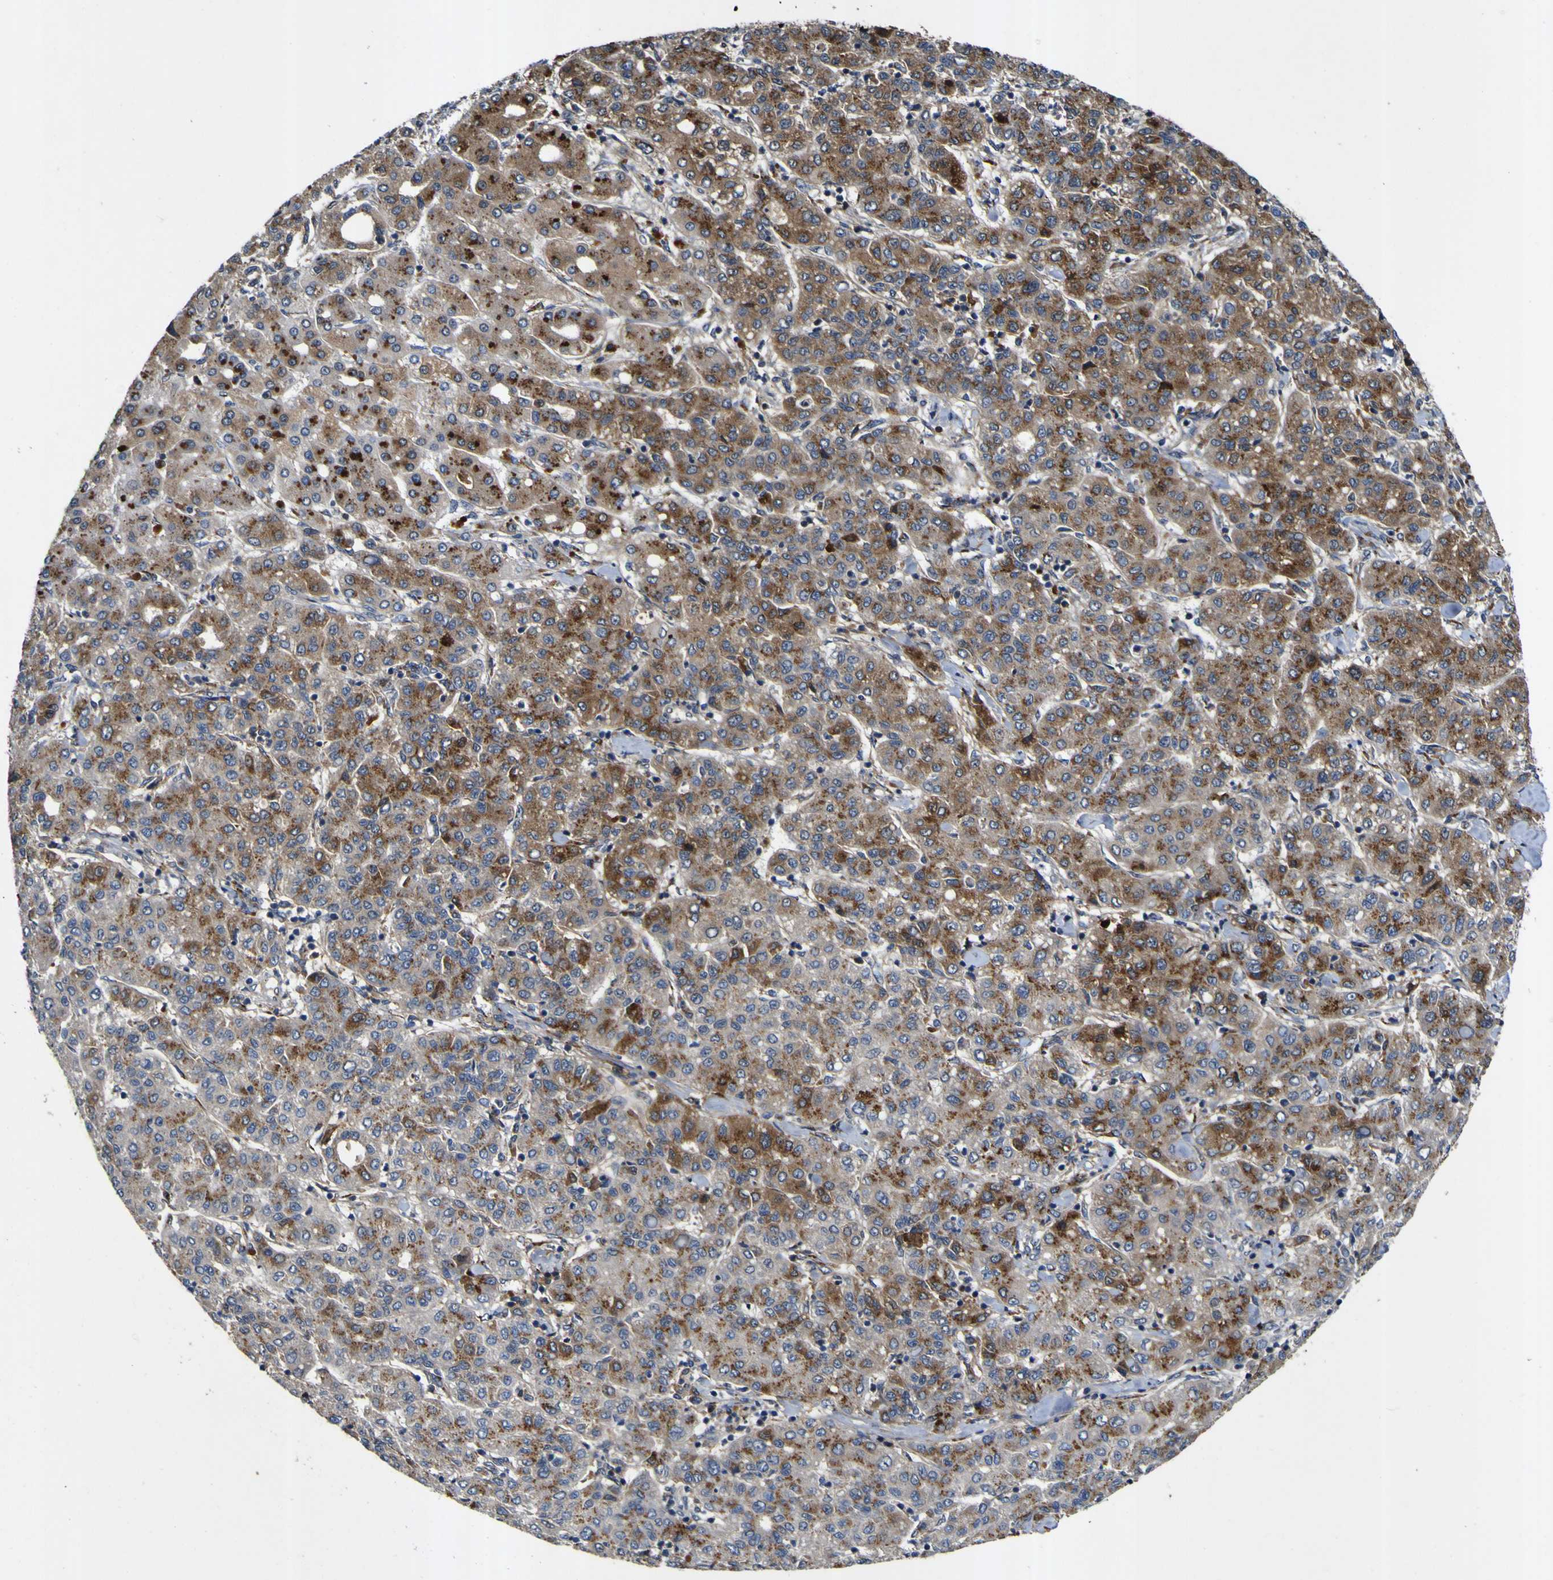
{"staining": {"intensity": "strong", "quantity": ">75%", "location": "cytoplasmic/membranous"}, "tissue": "liver cancer", "cell_type": "Tumor cells", "image_type": "cancer", "snomed": [{"axis": "morphology", "description": "Carcinoma, Hepatocellular, NOS"}, {"axis": "topography", "description": "Liver"}], "caption": "Human liver cancer (hepatocellular carcinoma) stained with a protein marker demonstrates strong staining in tumor cells.", "gene": "COA1", "patient": {"sex": "male", "age": 65}}